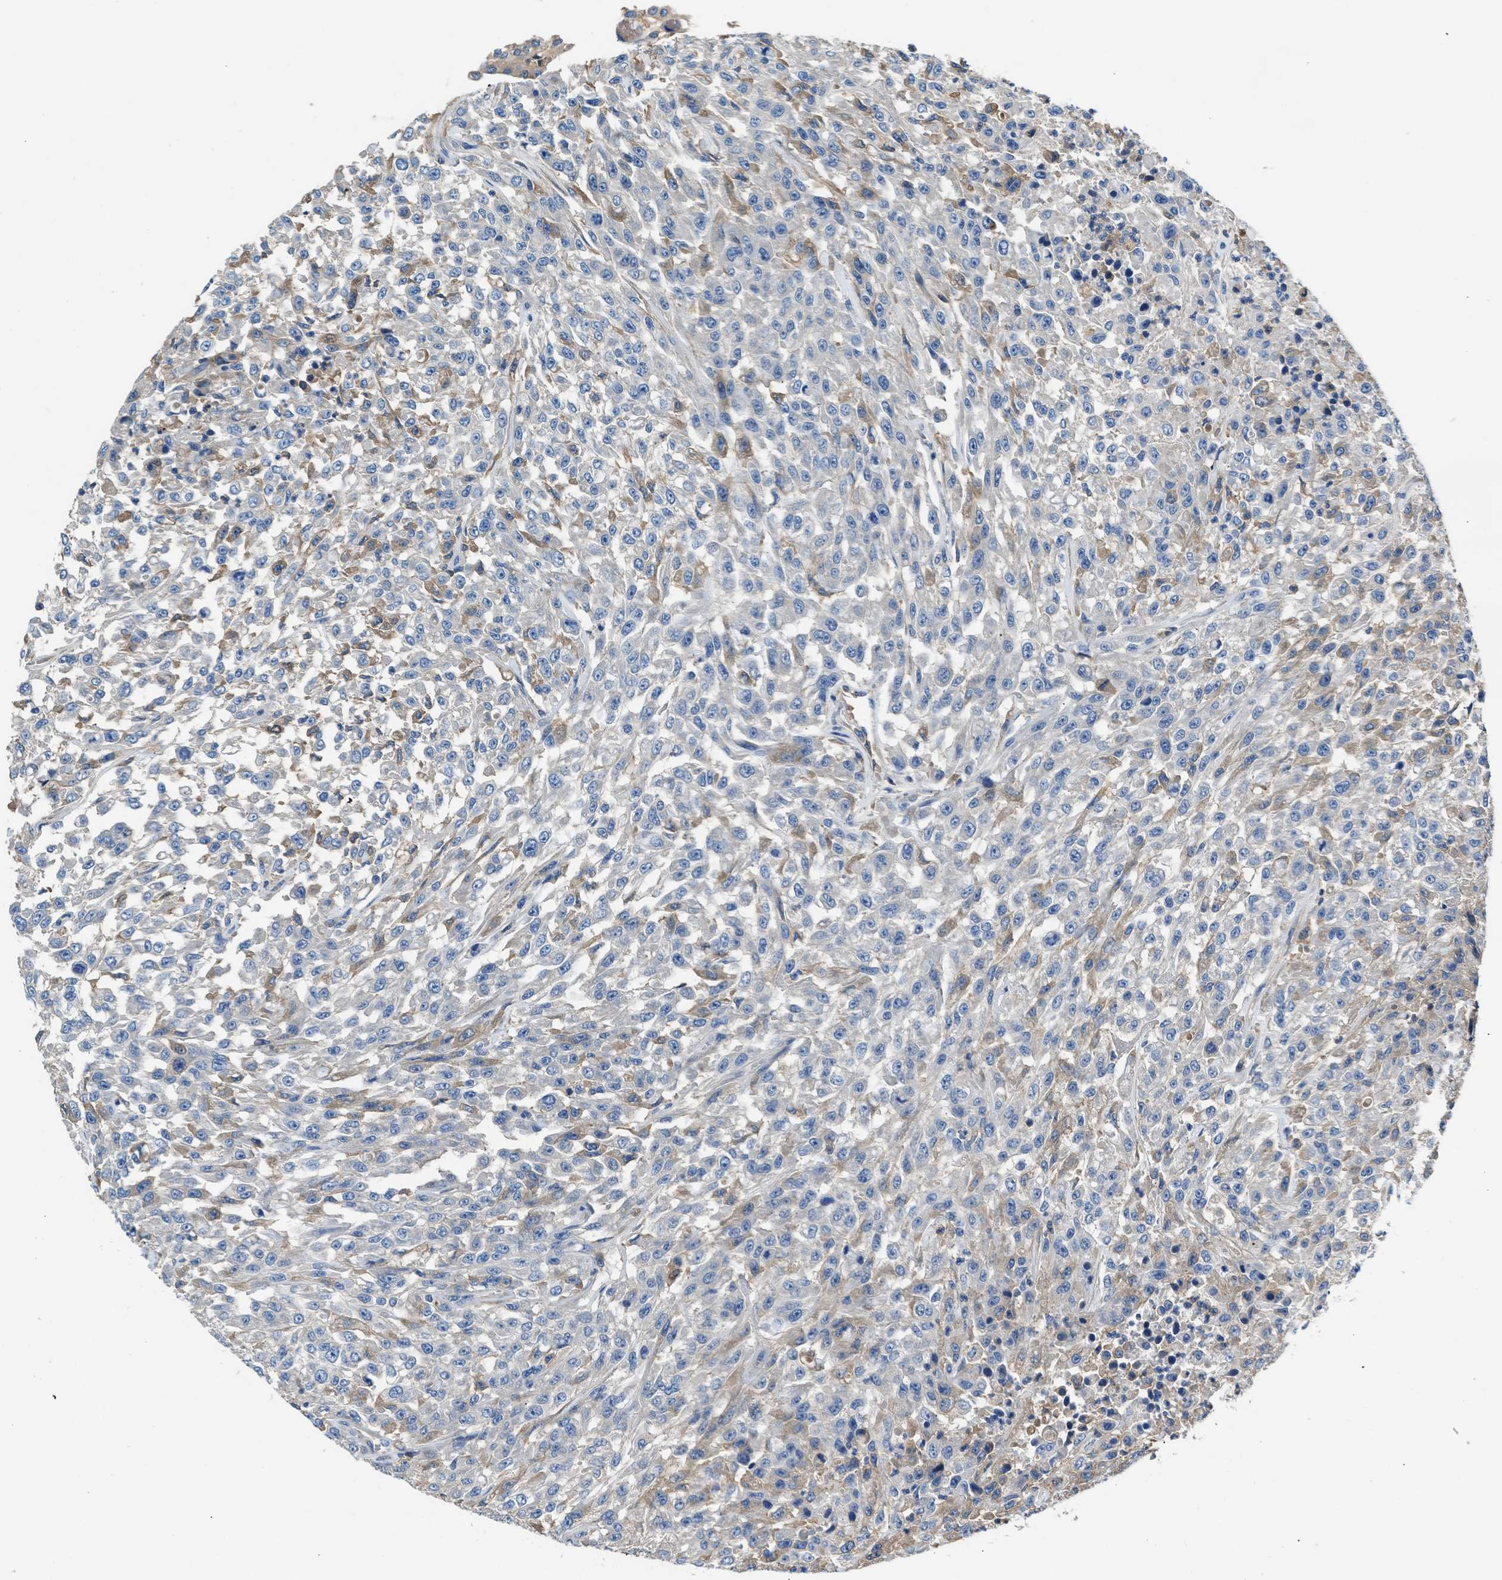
{"staining": {"intensity": "weak", "quantity": "25%-75%", "location": "cytoplasmic/membranous"}, "tissue": "urothelial cancer", "cell_type": "Tumor cells", "image_type": "cancer", "snomed": [{"axis": "morphology", "description": "Urothelial carcinoma, High grade"}, {"axis": "topography", "description": "Urinary bladder"}], "caption": "An image of human urothelial cancer stained for a protein exhibits weak cytoplasmic/membranous brown staining in tumor cells.", "gene": "RWDD2B", "patient": {"sex": "male", "age": 46}}